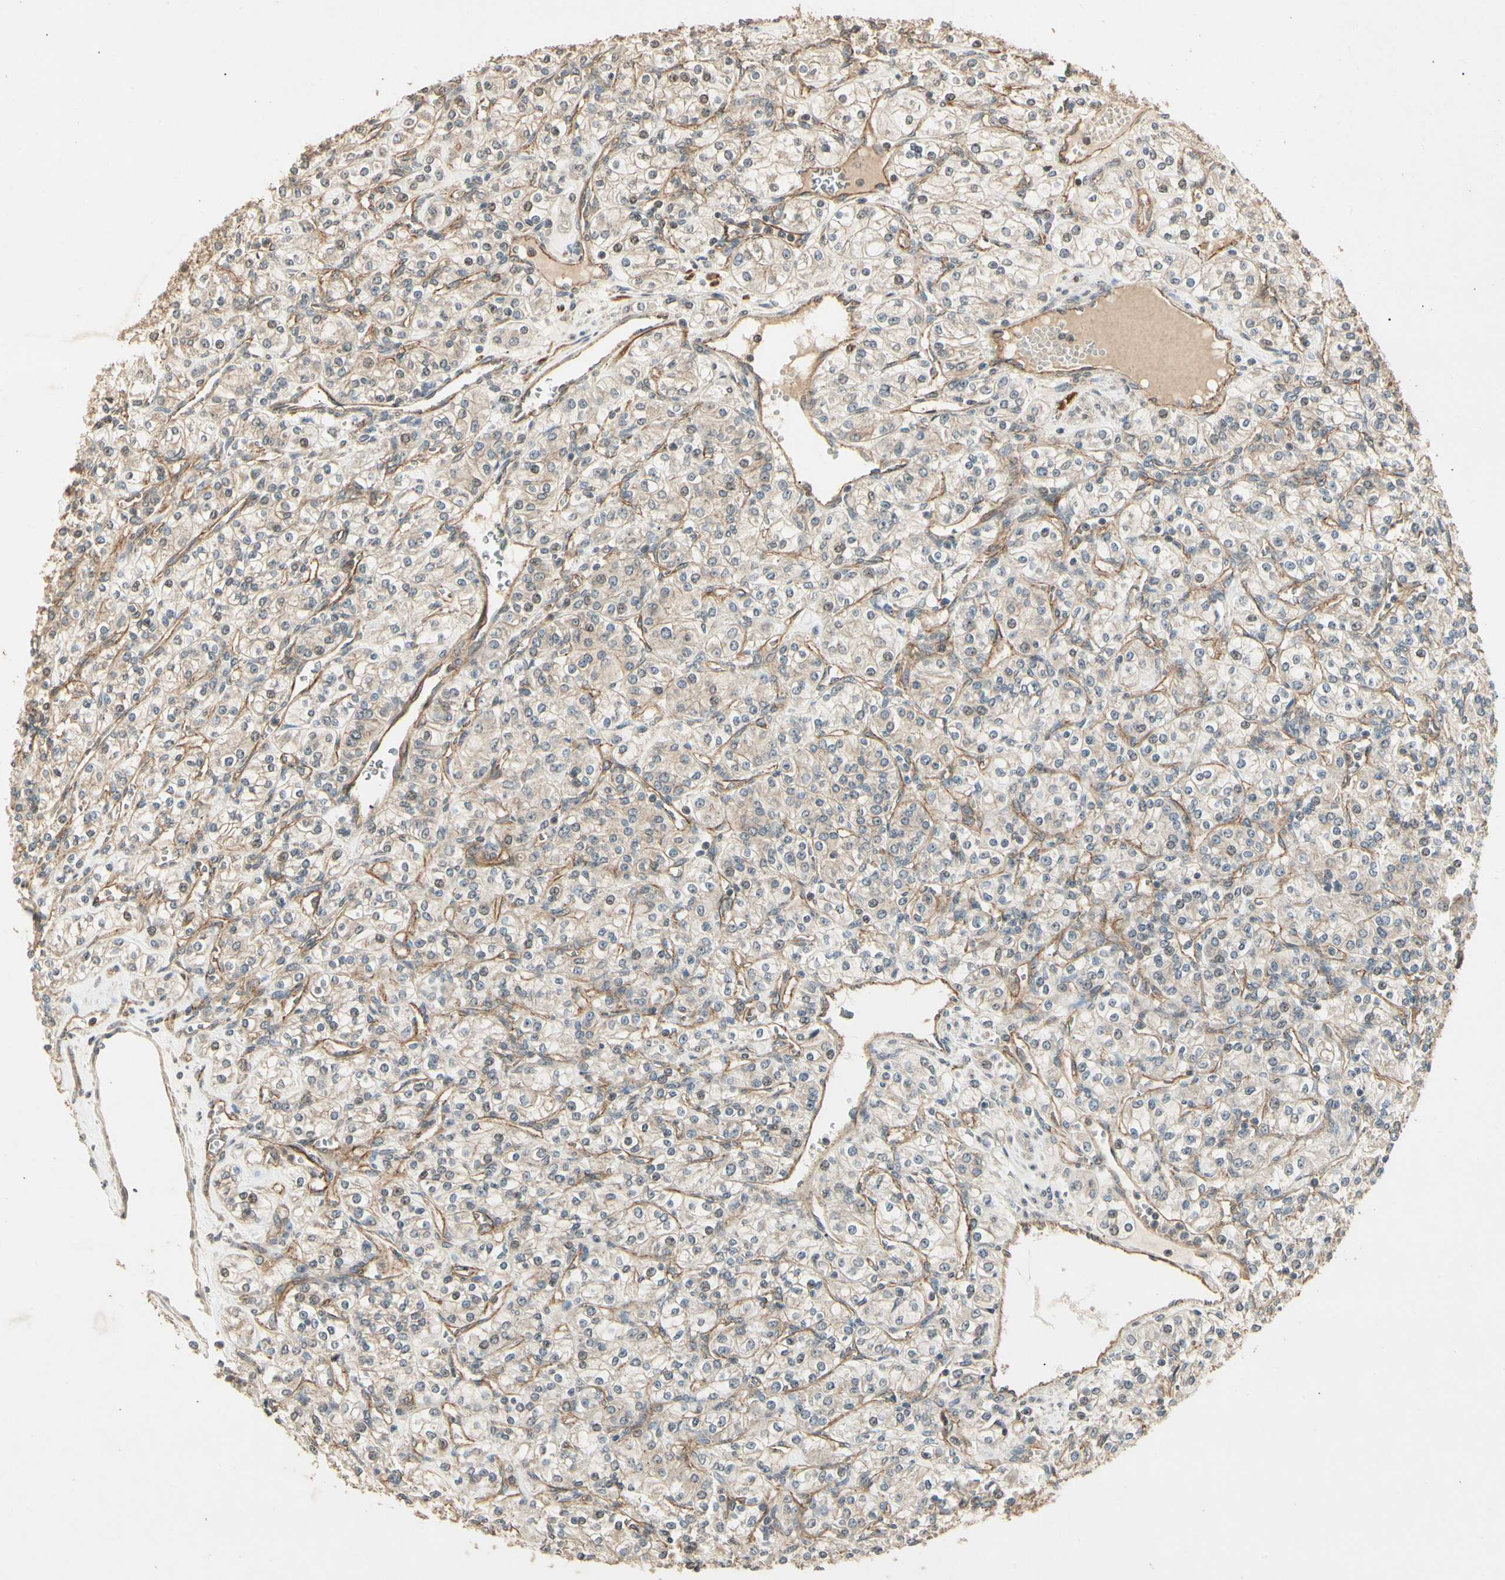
{"staining": {"intensity": "negative", "quantity": "none", "location": "none"}, "tissue": "renal cancer", "cell_type": "Tumor cells", "image_type": "cancer", "snomed": [{"axis": "morphology", "description": "Adenocarcinoma, NOS"}, {"axis": "topography", "description": "Kidney"}], "caption": "IHC of human adenocarcinoma (renal) displays no expression in tumor cells. The staining was performed using DAB (3,3'-diaminobenzidine) to visualize the protein expression in brown, while the nuclei were stained in blue with hematoxylin (Magnification: 20x).", "gene": "RNF180", "patient": {"sex": "male", "age": 77}}